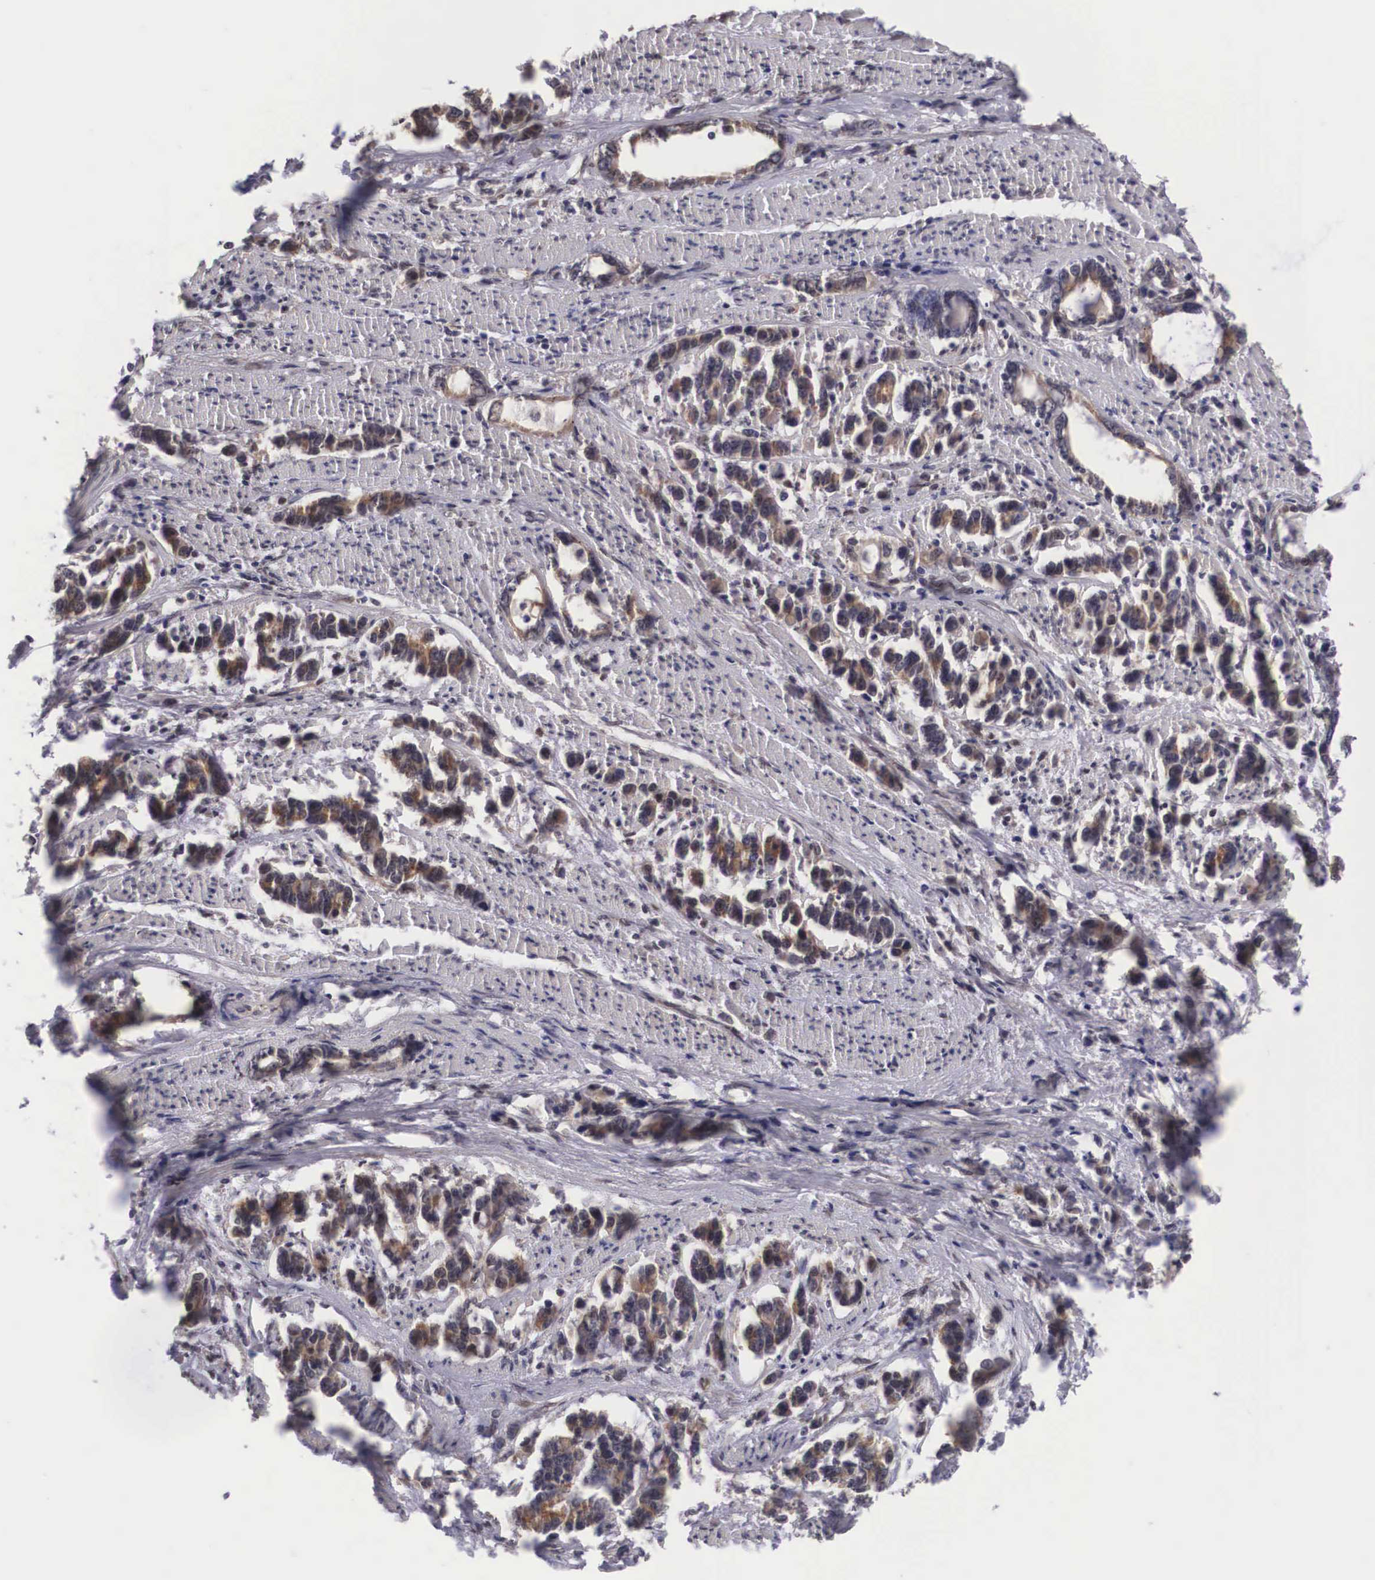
{"staining": {"intensity": "moderate", "quantity": ">75%", "location": "cytoplasmic/membranous,nuclear"}, "tissue": "stomach cancer", "cell_type": "Tumor cells", "image_type": "cancer", "snomed": [{"axis": "morphology", "description": "Adenocarcinoma, NOS"}, {"axis": "topography", "description": "Stomach"}], "caption": "Stomach adenocarcinoma stained with IHC displays moderate cytoplasmic/membranous and nuclear expression in about >75% of tumor cells.", "gene": "OTX2", "patient": {"sex": "male", "age": 78}}